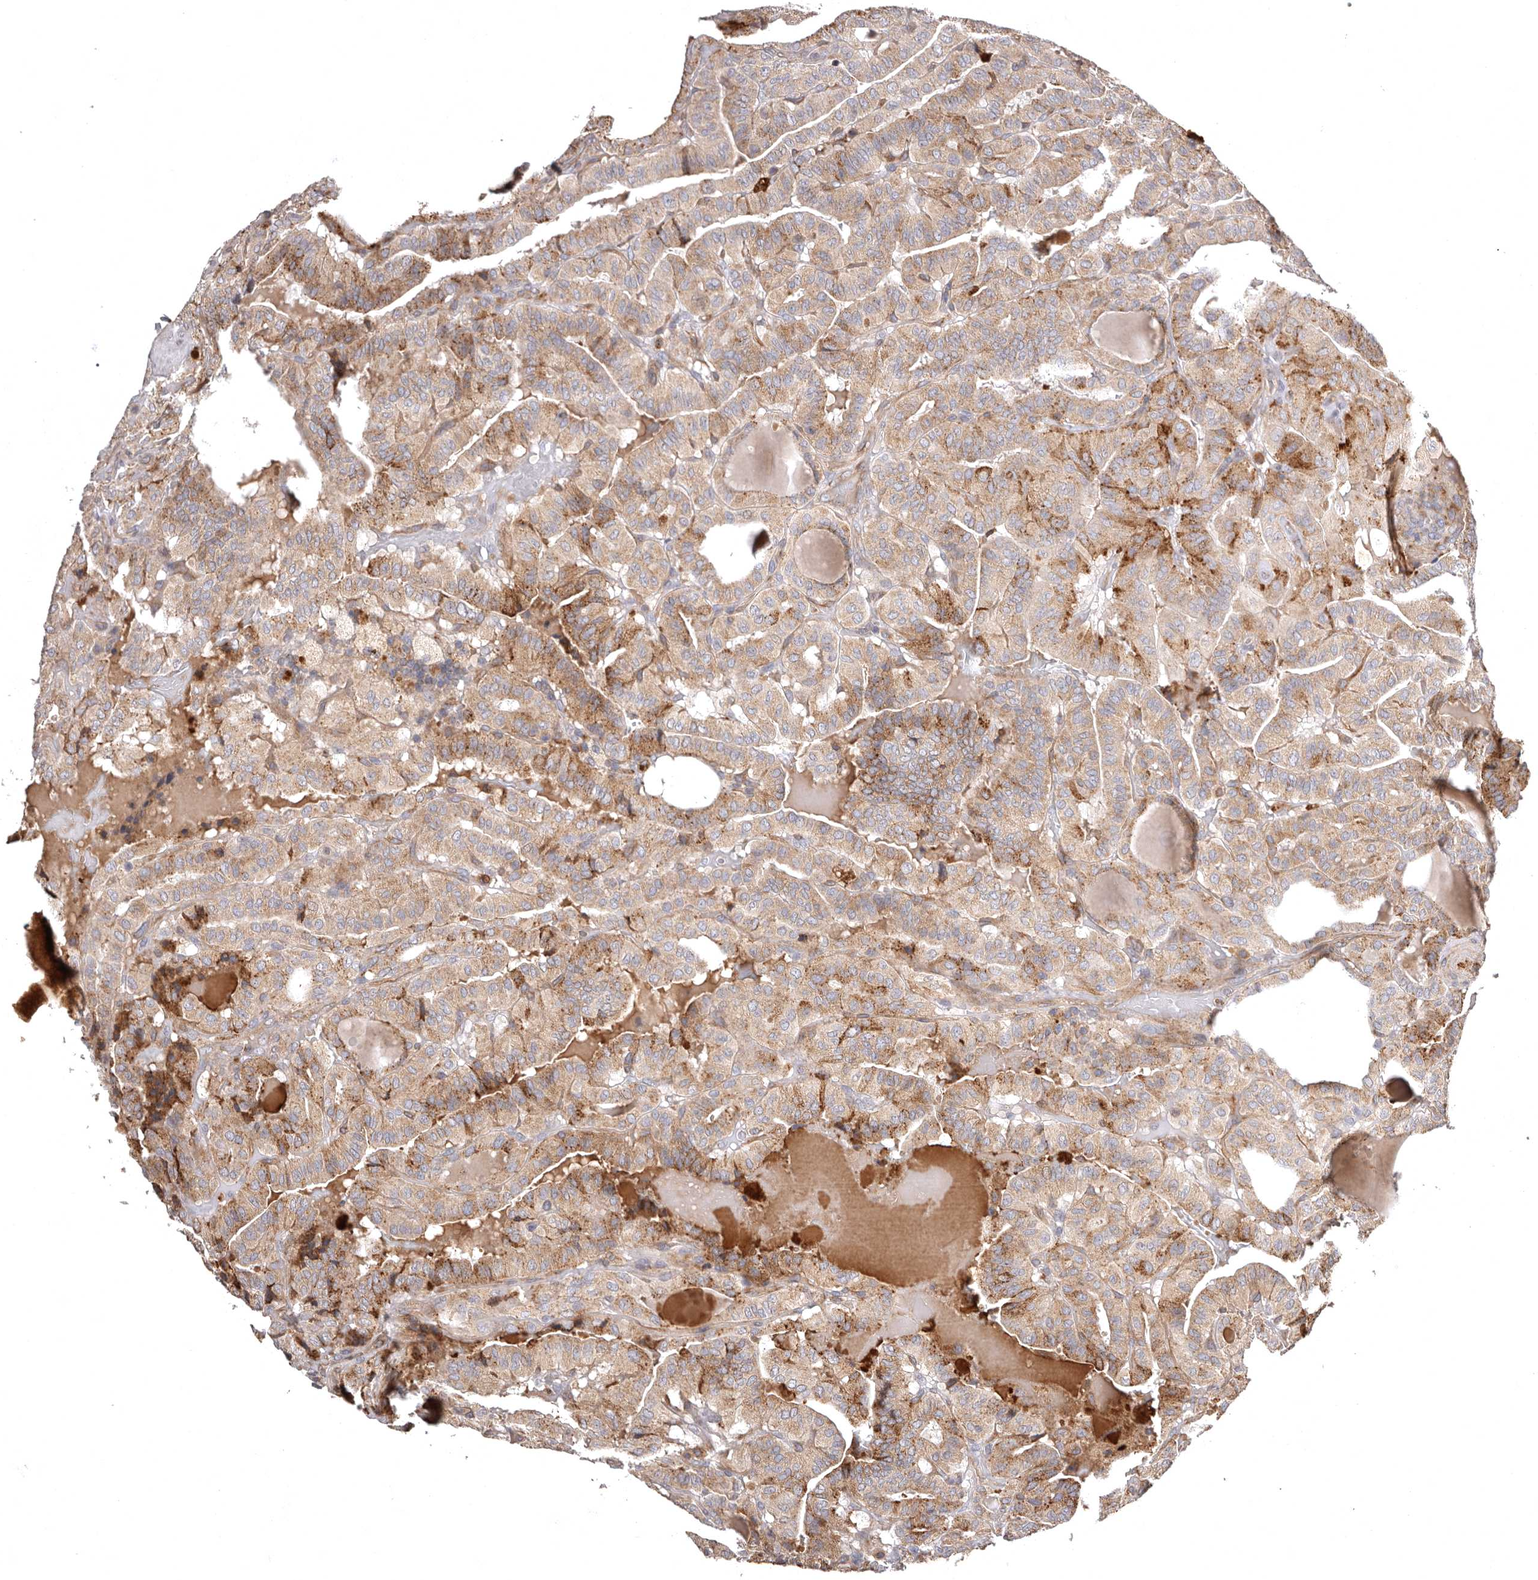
{"staining": {"intensity": "moderate", "quantity": ">75%", "location": "cytoplasmic/membranous"}, "tissue": "thyroid cancer", "cell_type": "Tumor cells", "image_type": "cancer", "snomed": [{"axis": "morphology", "description": "Papillary adenocarcinoma, NOS"}, {"axis": "topography", "description": "Thyroid gland"}], "caption": "Papillary adenocarcinoma (thyroid) stained for a protein demonstrates moderate cytoplasmic/membranous positivity in tumor cells. (DAB IHC with brightfield microscopy, high magnification).", "gene": "ADCY2", "patient": {"sex": "male", "age": 77}}